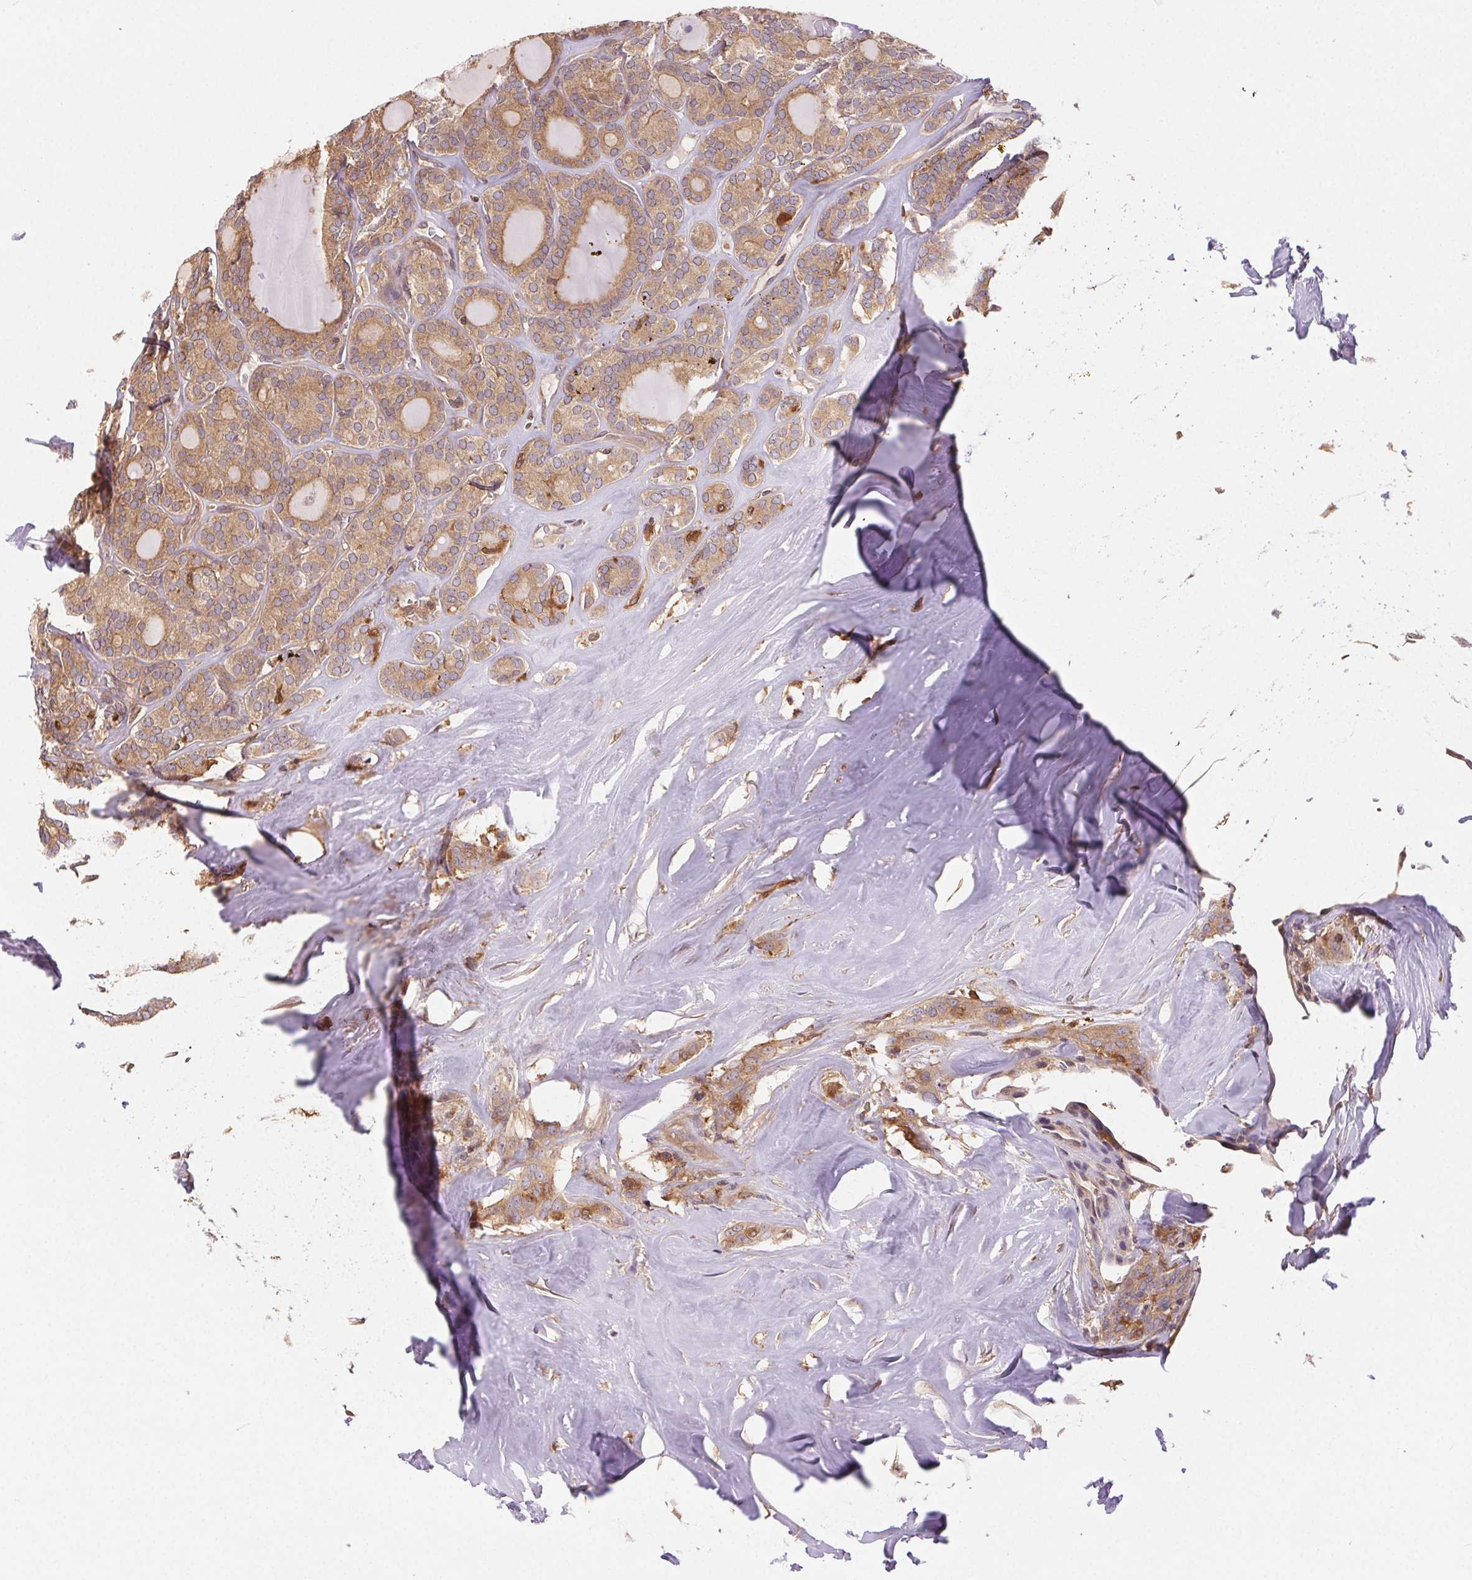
{"staining": {"intensity": "moderate", "quantity": ">75%", "location": "cytoplasmic/membranous"}, "tissue": "thyroid cancer", "cell_type": "Tumor cells", "image_type": "cancer", "snomed": [{"axis": "morphology", "description": "Follicular adenoma carcinoma, NOS"}, {"axis": "topography", "description": "Thyroid gland"}], "caption": "Immunohistochemistry photomicrograph of human follicular adenoma carcinoma (thyroid) stained for a protein (brown), which reveals medium levels of moderate cytoplasmic/membranous positivity in approximately >75% of tumor cells.", "gene": "GDI2", "patient": {"sex": "male", "age": 74}}